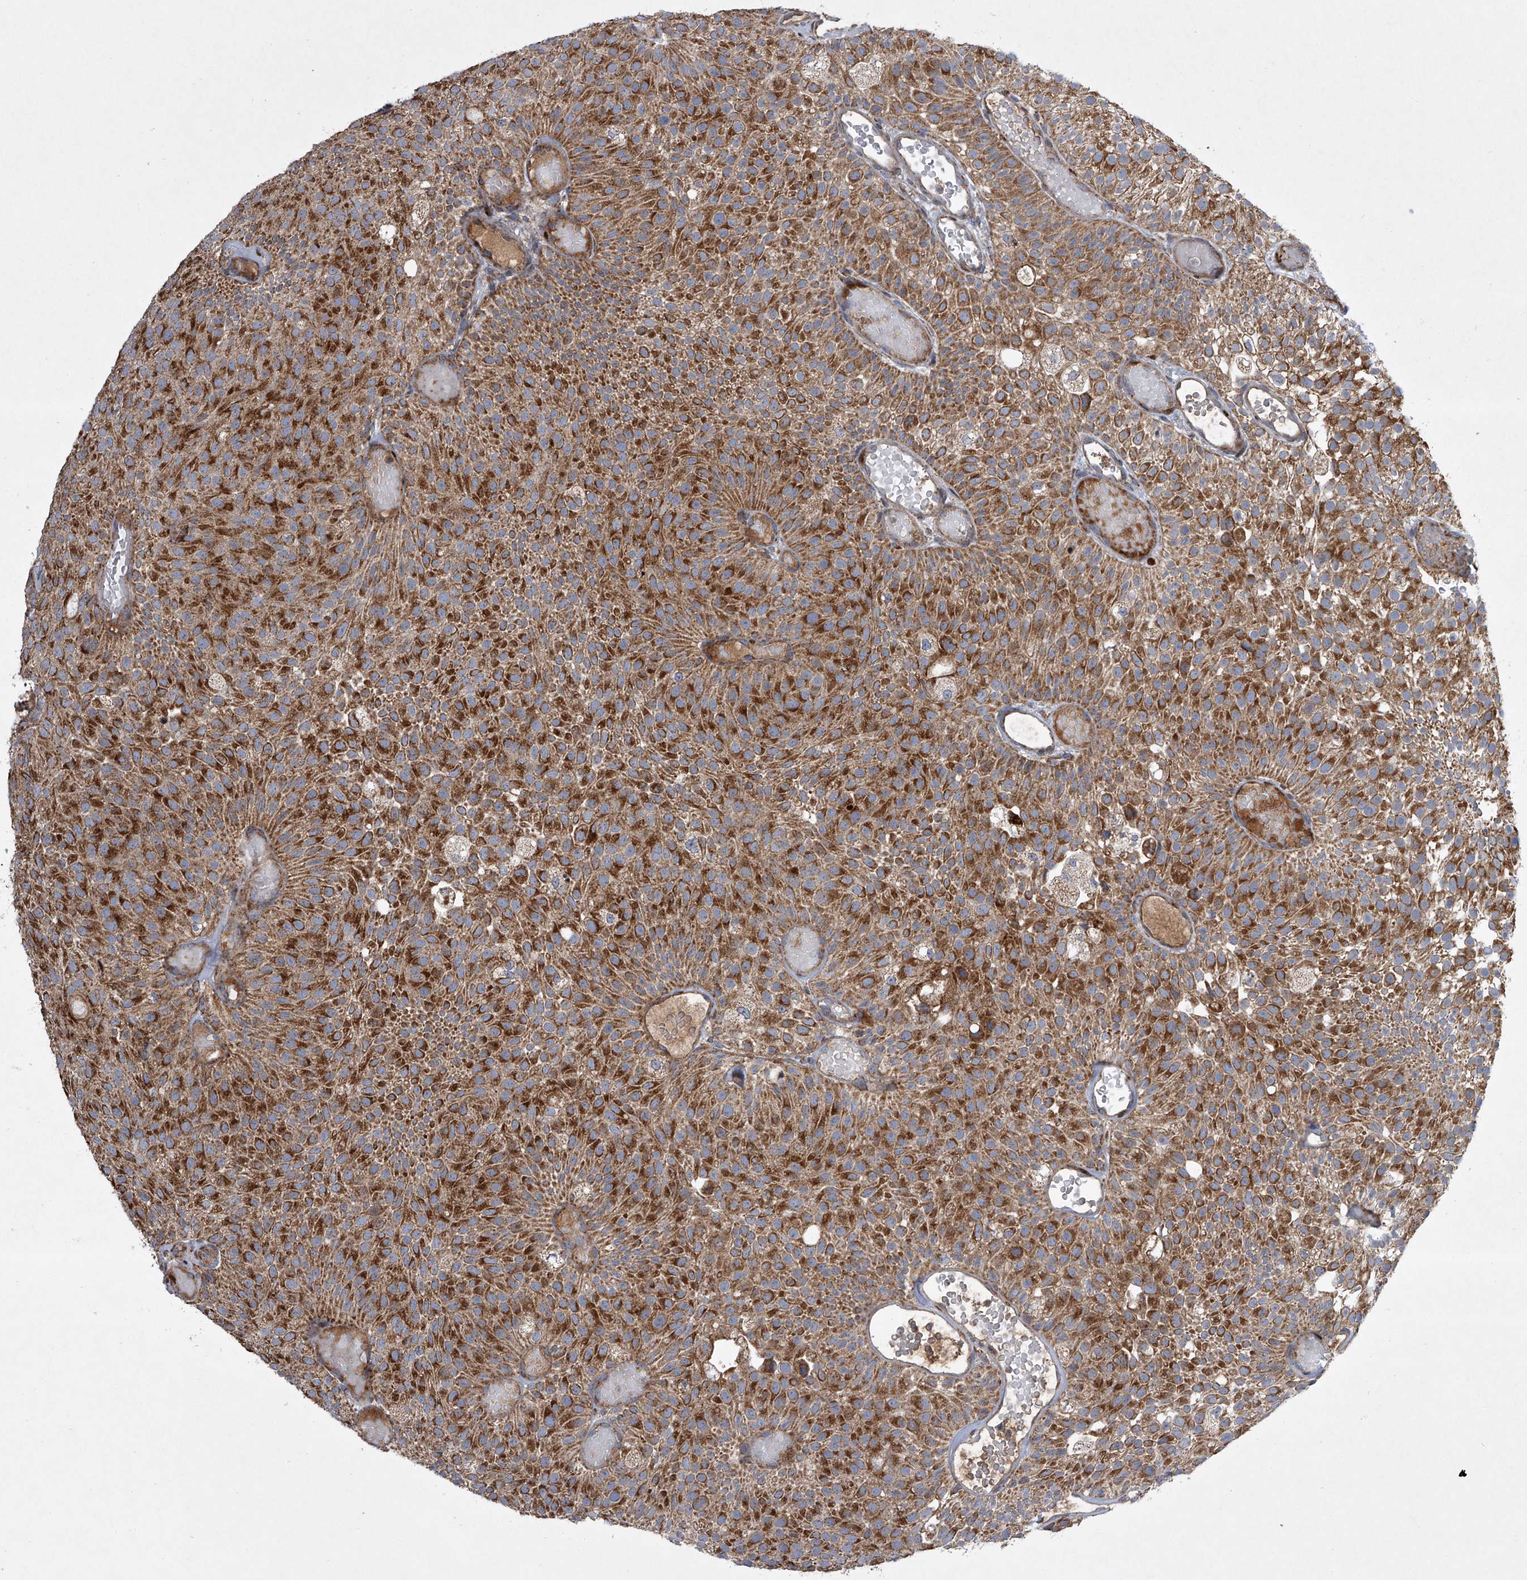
{"staining": {"intensity": "strong", "quantity": ">75%", "location": "cytoplasmic/membranous"}, "tissue": "urothelial cancer", "cell_type": "Tumor cells", "image_type": "cancer", "snomed": [{"axis": "morphology", "description": "Urothelial carcinoma, Low grade"}, {"axis": "topography", "description": "Urinary bladder"}], "caption": "There is high levels of strong cytoplasmic/membranous staining in tumor cells of low-grade urothelial carcinoma, as demonstrated by immunohistochemical staining (brown color).", "gene": "STRADA", "patient": {"sex": "male", "age": 78}}